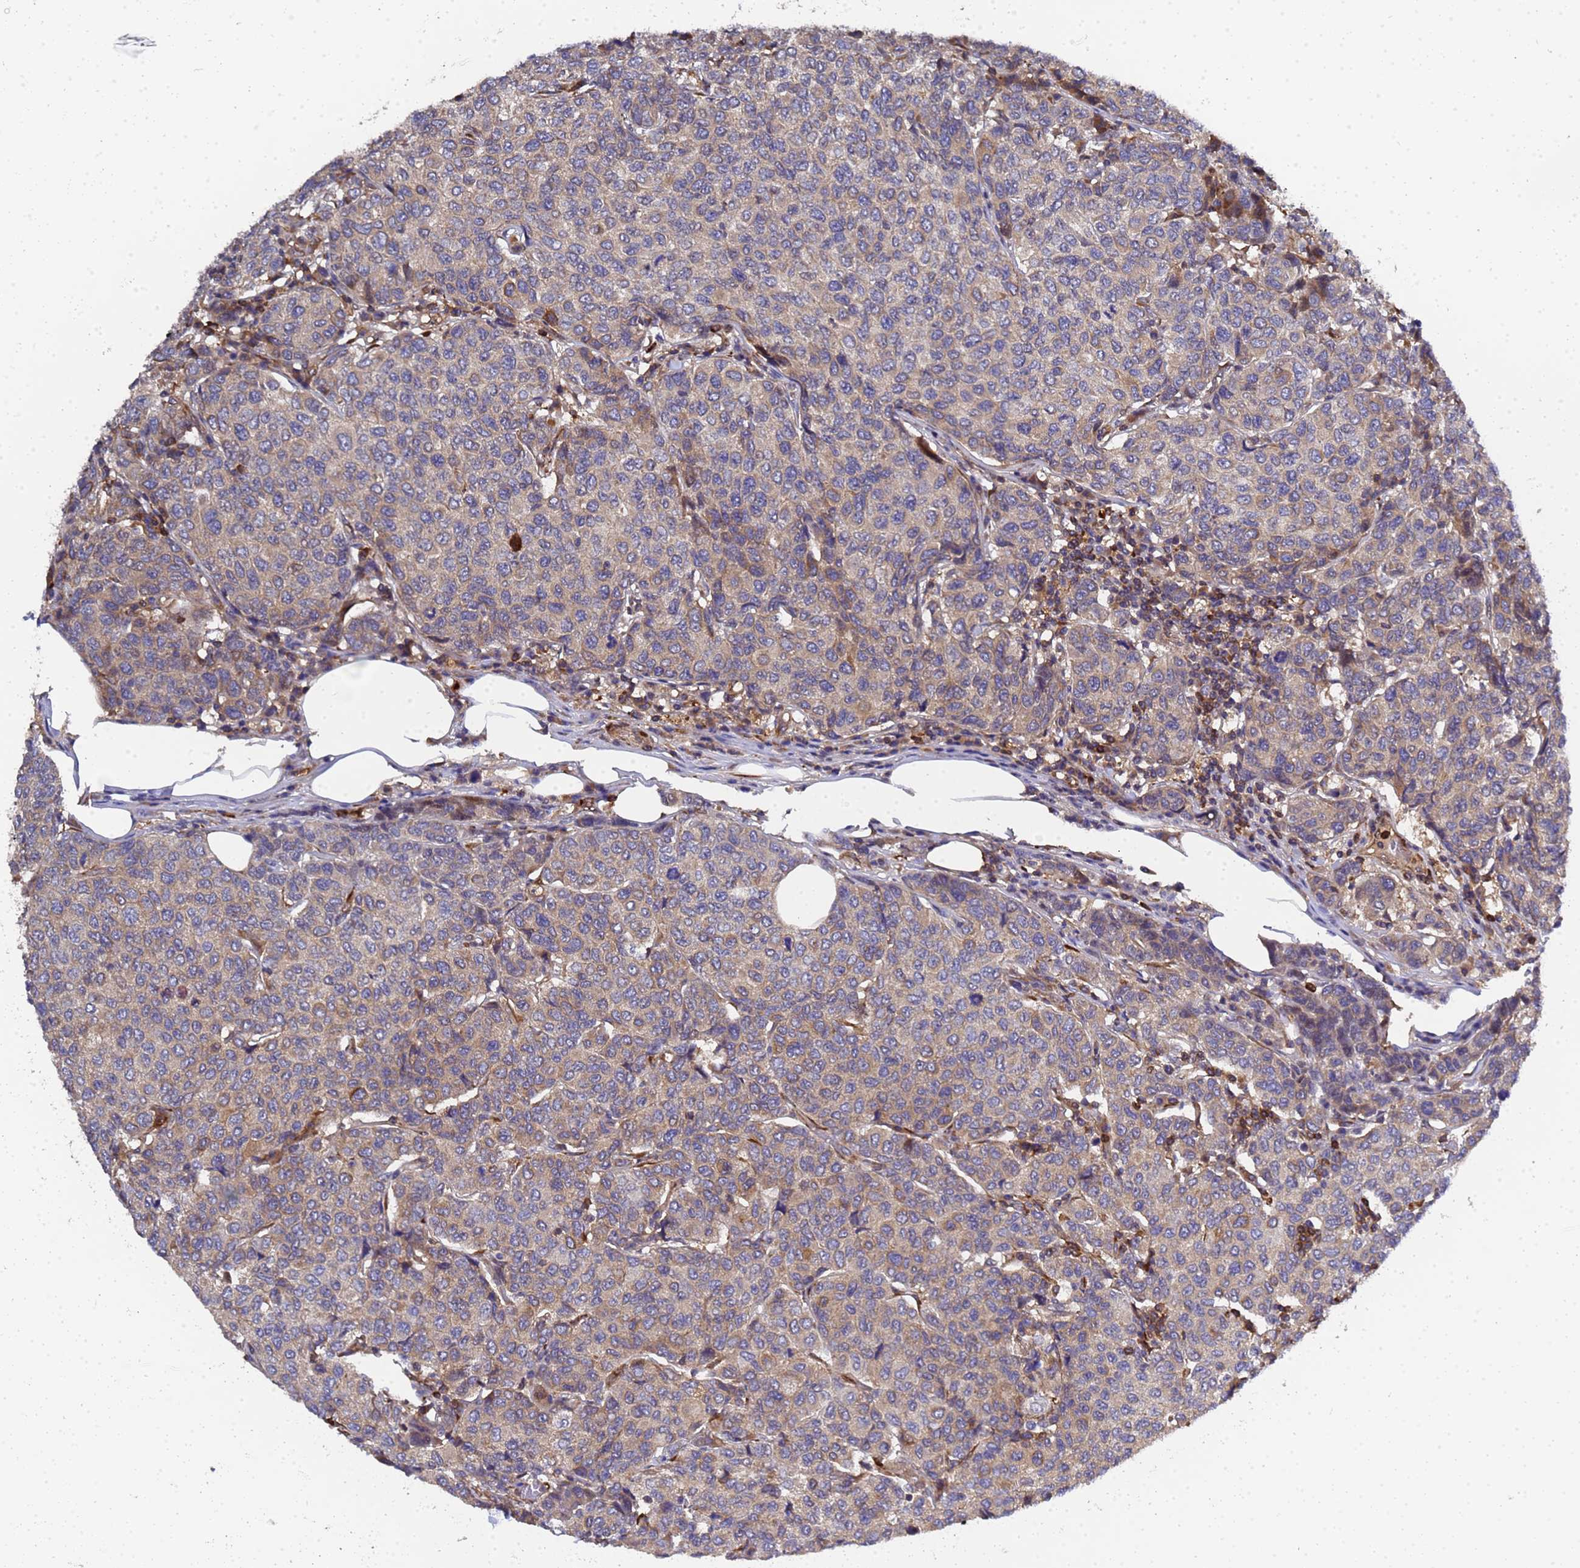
{"staining": {"intensity": "weak", "quantity": ">75%", "location": "cytoplasmic/membranous"}, "tissue": "breast cancer", "cell_type": "Tumor cells", "image_type": "cancer", "snomed": [{"axis": "morphology", "description": "Duct carcinoma"}, {"axis": "topography", "description": "Breast"}], "caption": "Weak cytoplasmic/membranous protein staining is identified in about >75% of tumor cells in infiltrating ductal carcinoma (breast). The staining was performed using DAB, with brown indicating positive protein expression. Nuclei are stained blue with hematoxylin.", "gene": "MOCS1", "patient": {"sex": "female", "age": 55}}